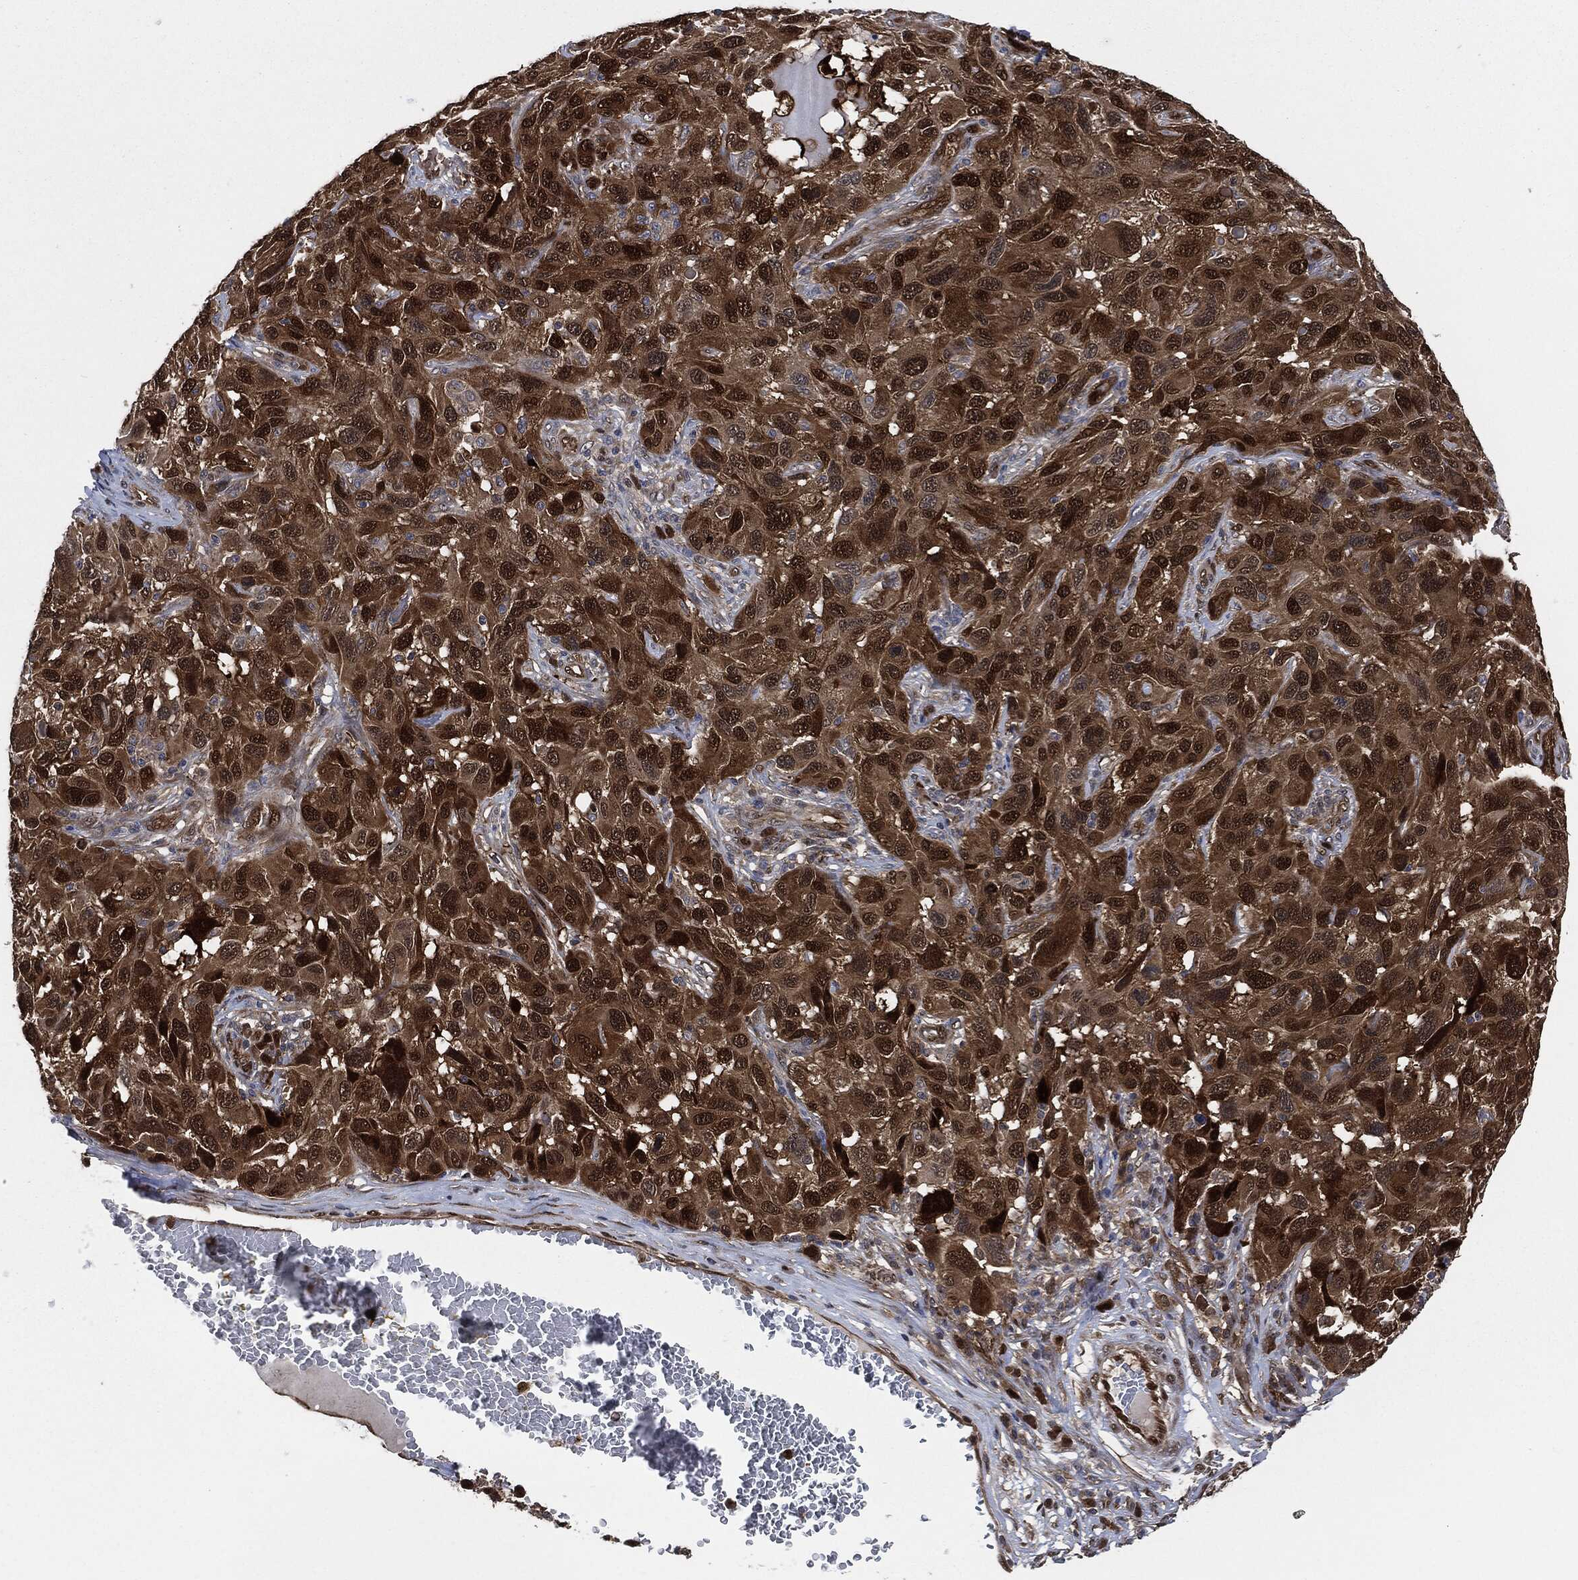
{"staining": {"intensity": "strong", "quantity": "25%-75%", "location": "cytoplasmic/membranous,nuclear"}, "tissue": "melanoma", "cell_type": "Tumor cells", "image_type": "cancer", "snomed": [{"axis": "morphology", "description": "Malignant melanoma, NOS"}, {"axis": "topography", "description": "Skin"}], "caption": "Protein expression analysis of melanoma reveals strong cytoplasmic/membranous and nuclear expression in approximately 25%-75% of tumor cells. The protein of interest is shown in brown color, while the nuclei are stained blue.", "gene": "DCTN1", "patient": {"sex": "male", "age": 53}}